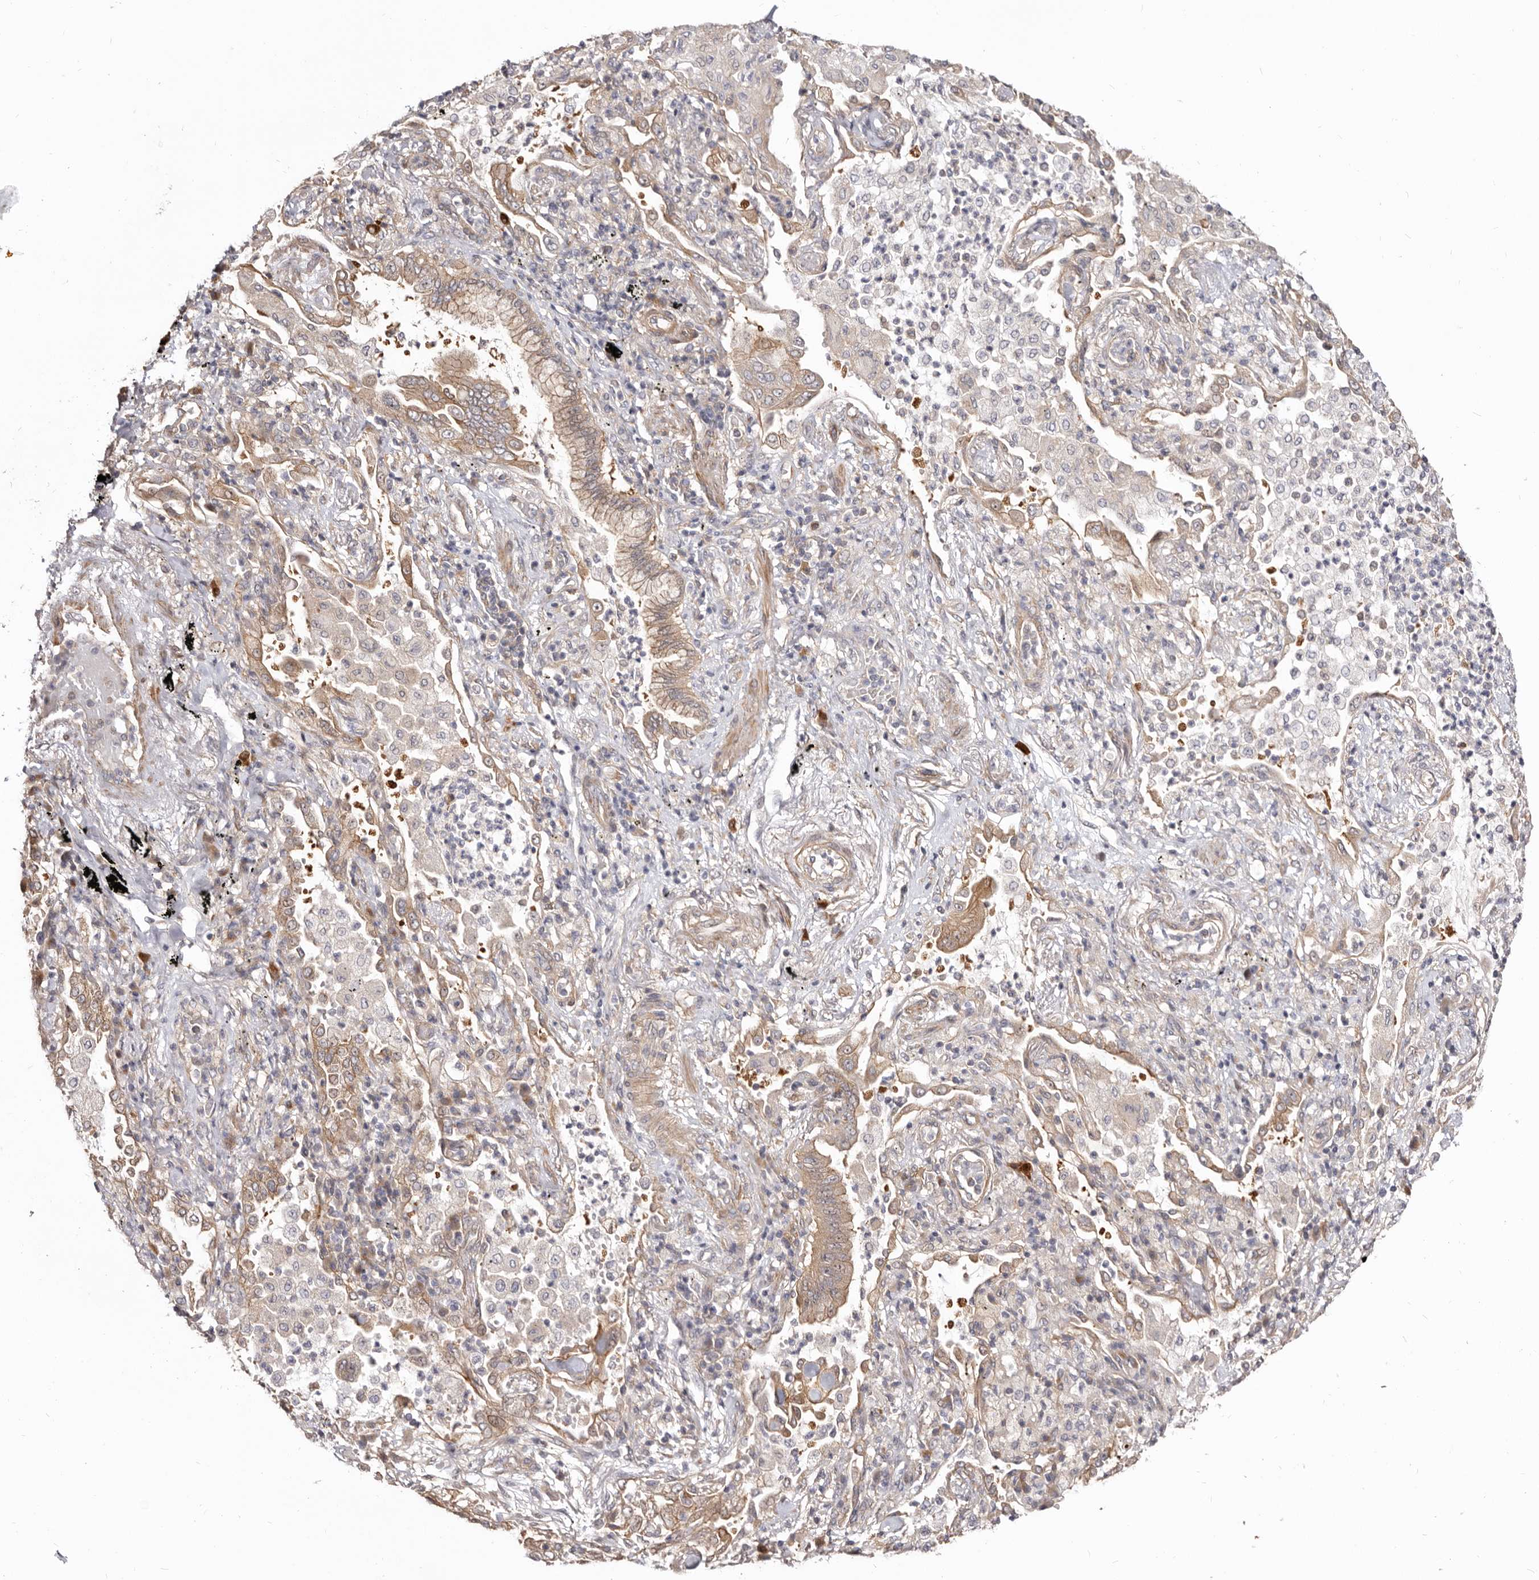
{"staining": {"intensity": "strong", "quantity": "25%-75%", "location": "cytoplasmic/membranous"}, "tissue": "bronchus", "cell_type": "Respiratory epithelial cells", "image_type": "normal", "snomed": [{"axis": "morphology", "description": "Normal tissue, NOS"}, {"axis": "morphology", "description": "Adenocarcinoma, NOS"}, {"axis": "topography", "description": "Bronchus"}, {"axis": "topography", "description": "Lung"}], "caption": "Protein staining demonstrates strong cytoplasmic/membranous expression in approximately 25%-75% of respiratory epithelial cells in benign bronchus.", "gene": "GPATCH4", "patient": {"sex": "female", "age": 70}}